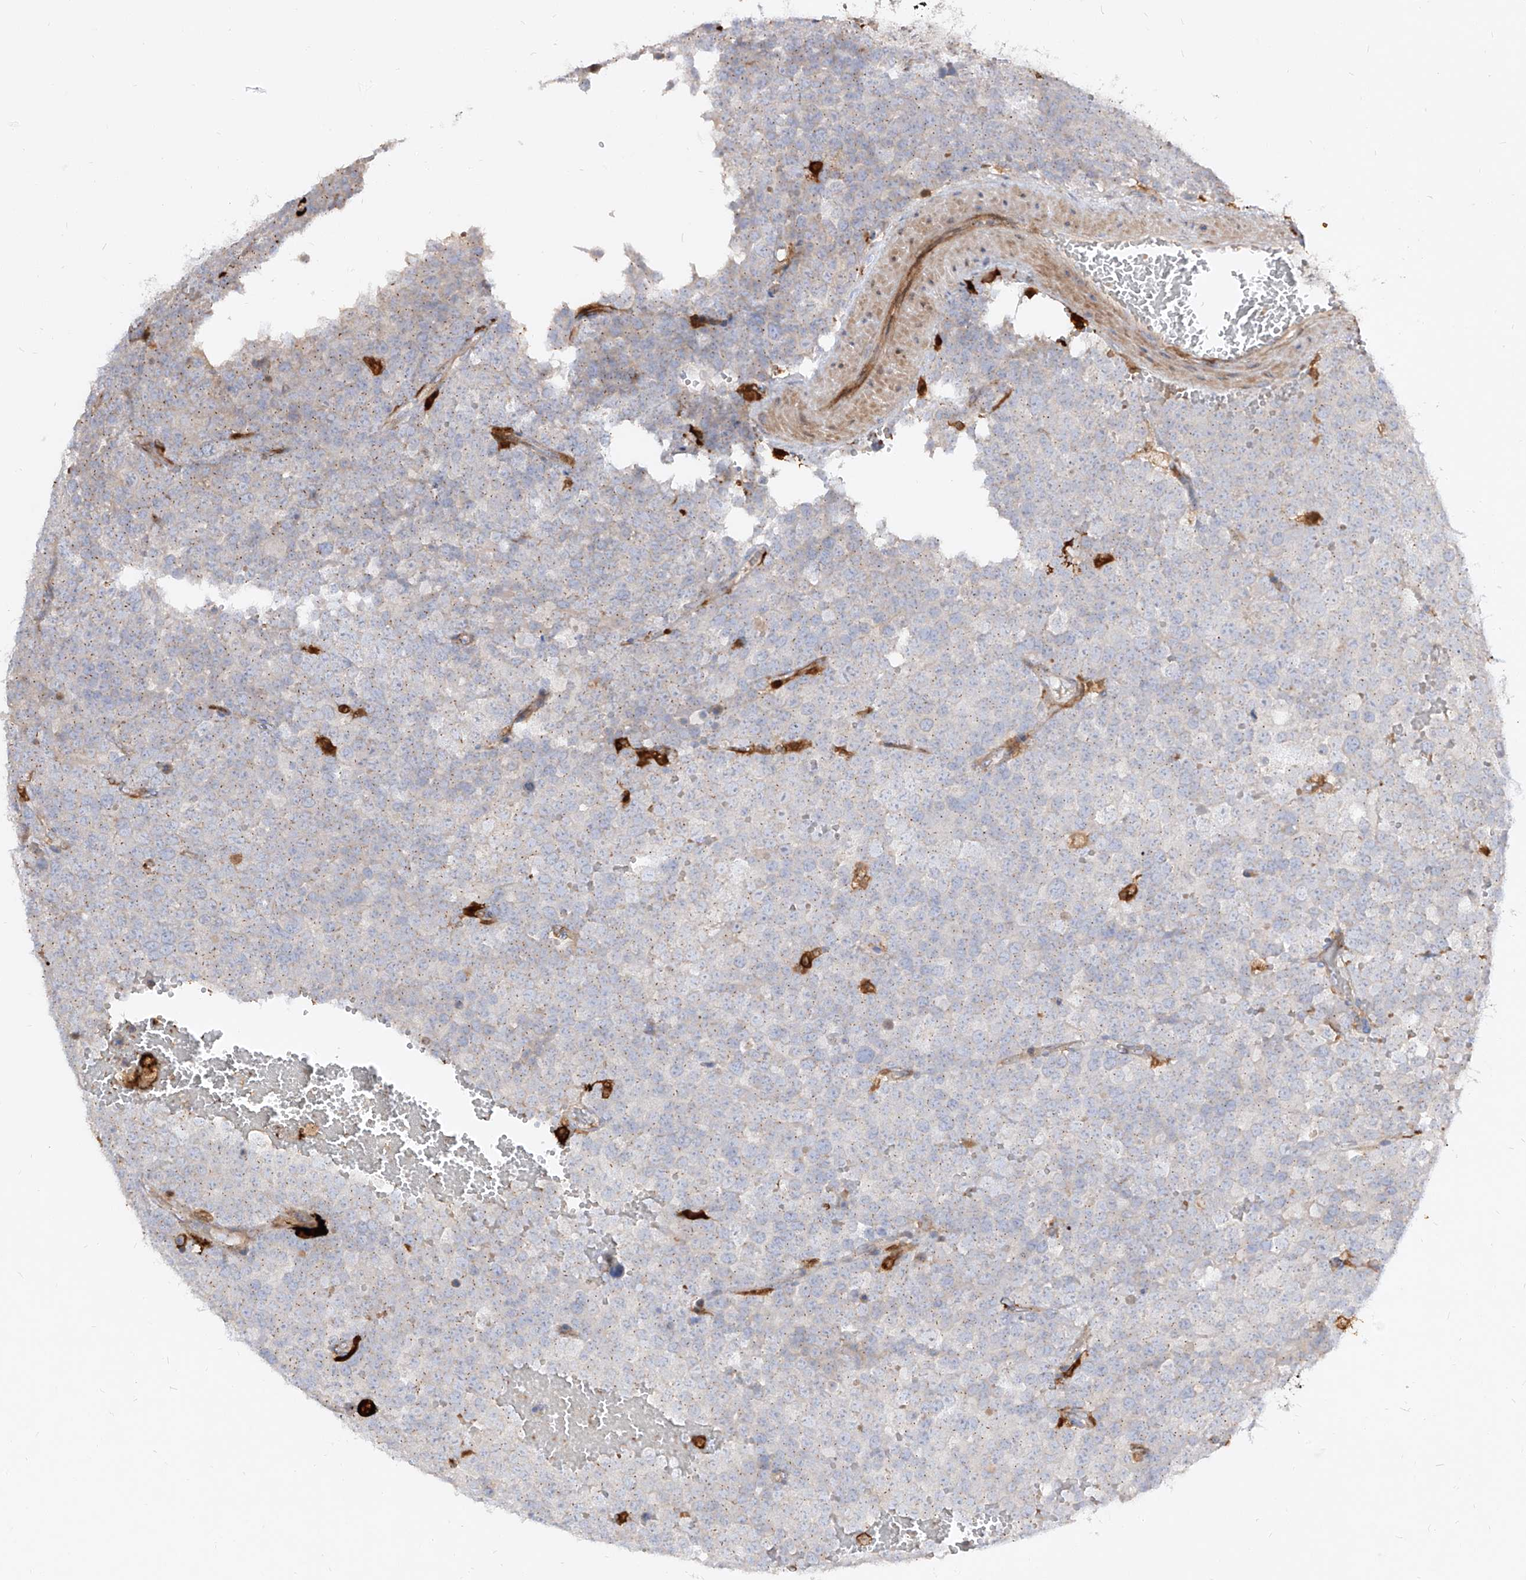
{"staining": {"intensity": "negative", "quantity": "none", "location": "none"}, "tissue": "testis cancer", "cell_type": "Tumor cells", "image_type": "cancer", "snomed": [{"axis": "morphology", "description": "Seminoma, NOS"}, {"axis": "topography", "description": "Testis"}], "caption": "Protein analysis of seminoma (testis) demonstrates no significant expression in tumor cells. (Brightfield microscopy of DAB IHC at high magnification).", "gene": "KYNU", "patient": {"sex": "male", "age": 71}}